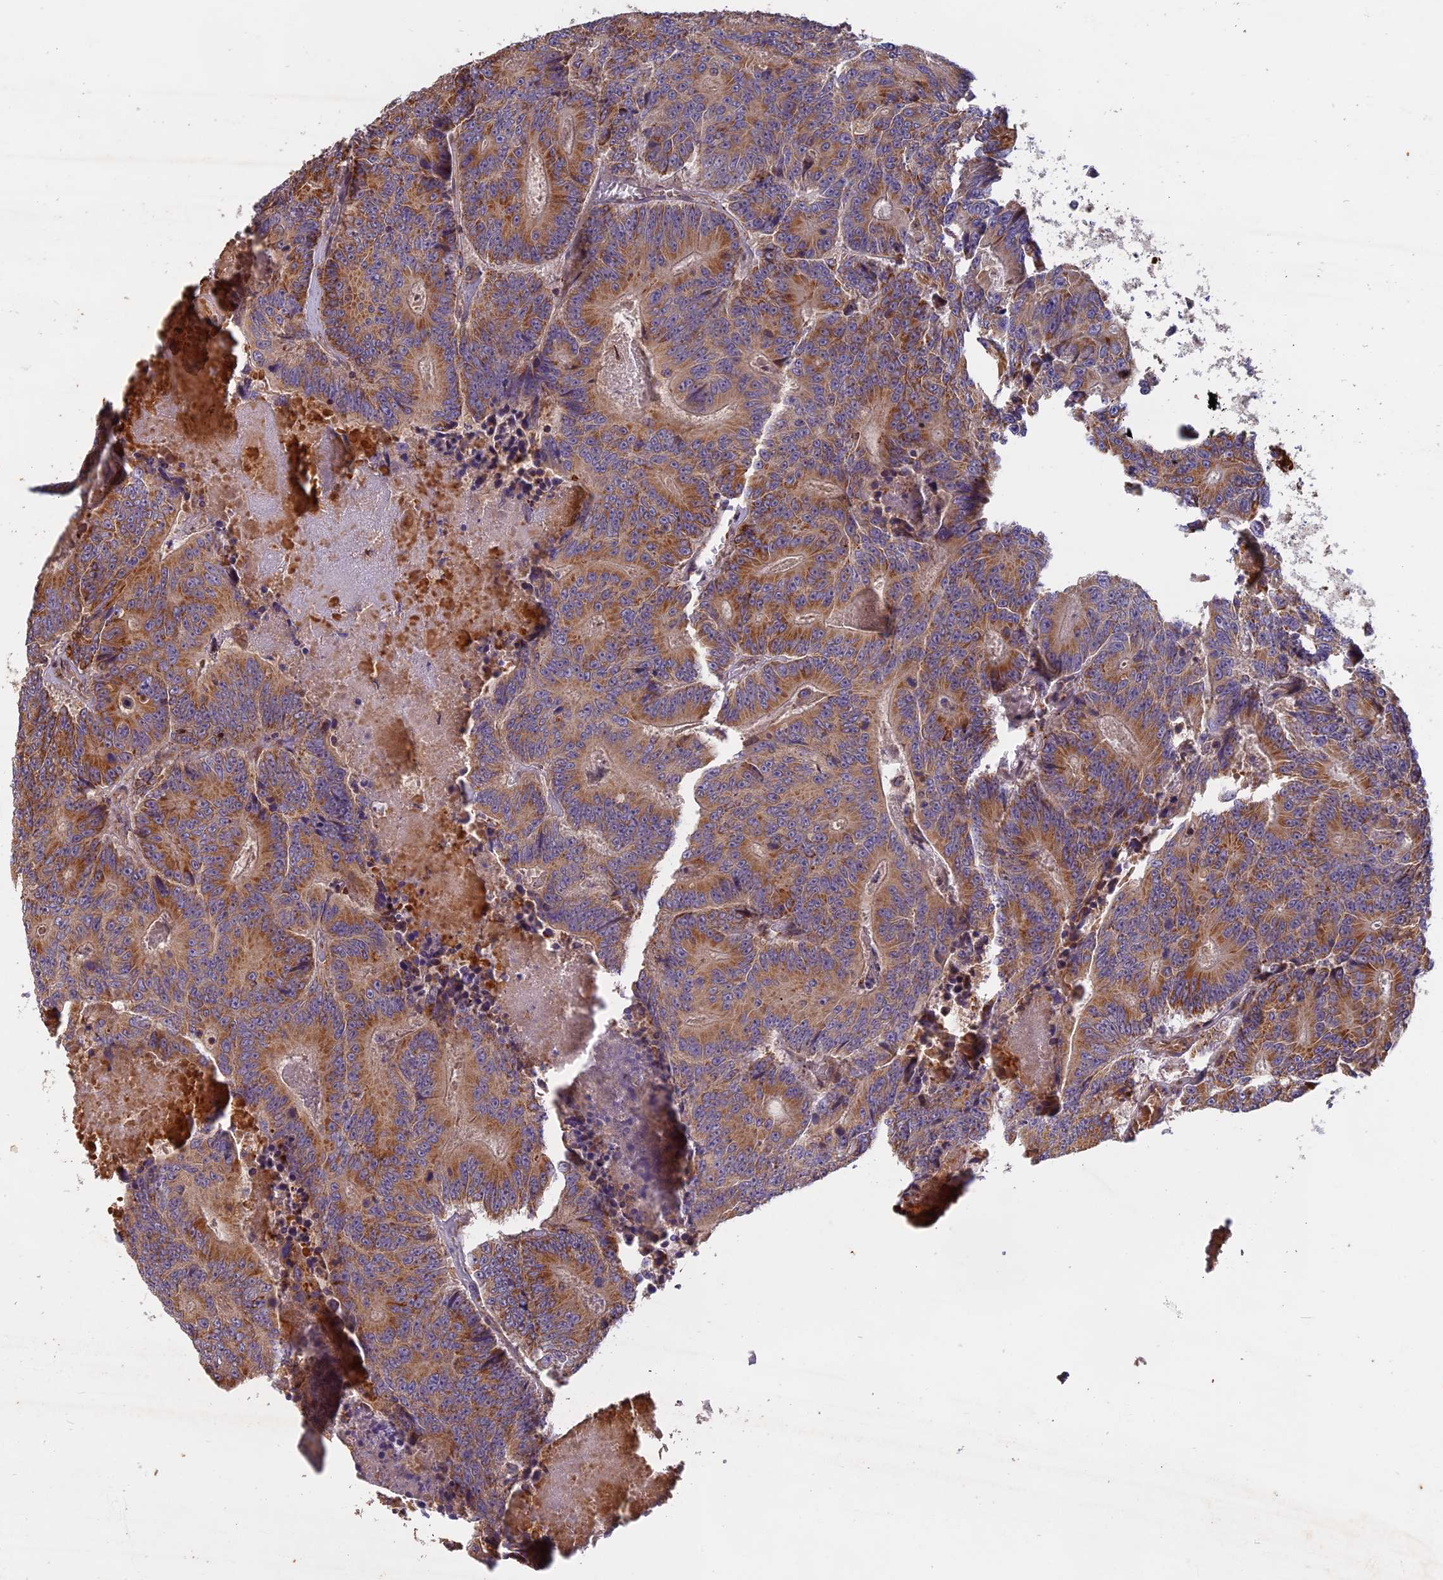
{"staining": {"intensity": "moderate", "quantity": ">75%", "location": "cytoplasmic/membranous"}, "tissue": "colorectal cancer", "cell_type": "Tumor cells", "image_type": "cancer", "snomed": [{"axis": "morphology", "description": "Adenocarcinoma, NOS"}, {"axis": "topography", "description": "Colon"}], "caption": "The image displays a brown stain indicating the presence of a protein in the cytoplasmic/membranous of tumor cells in colorectal adenocarcinoma.", "gene": "EDAR", "patient": {"sex": "male", "age": 83}}